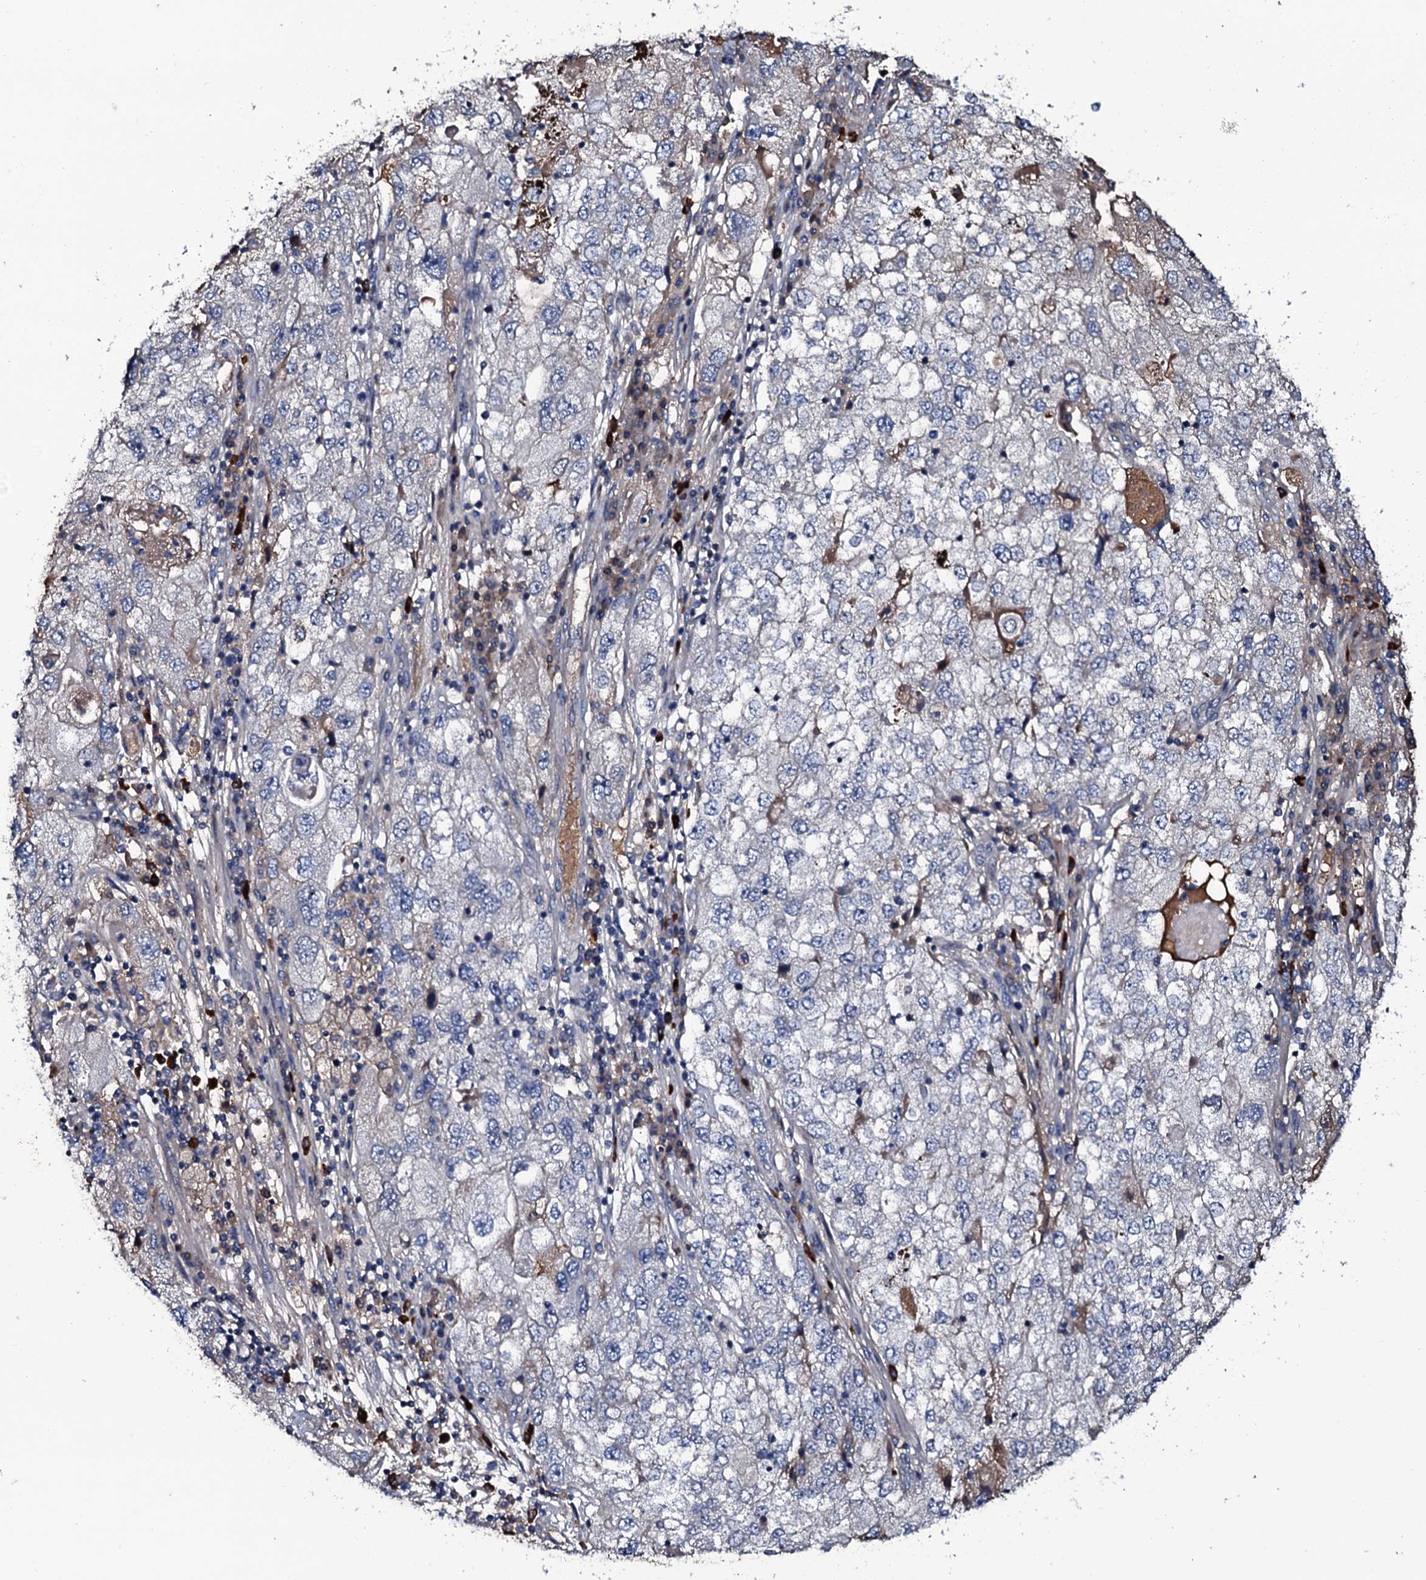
{"staining": {"intensity": "negative", "quantity": "none", "location": "none"}, "tissue": "endometrial cancer", "cell_type": "Tumor cells", "image_type": "cancer", "snomed": [{"axis": "morphology", "description": "Adenocarcinoma, NOS"}, {"axis": "topography", "description": "Endometrium"}], "caption": "High power microscopy photomicrograph of an IHC photomicrograph of endometrial cancer, revealing no significant positivity in tumor cells.", "gene": "LYG2", "patient": {"sex": "female", "age": 49}}